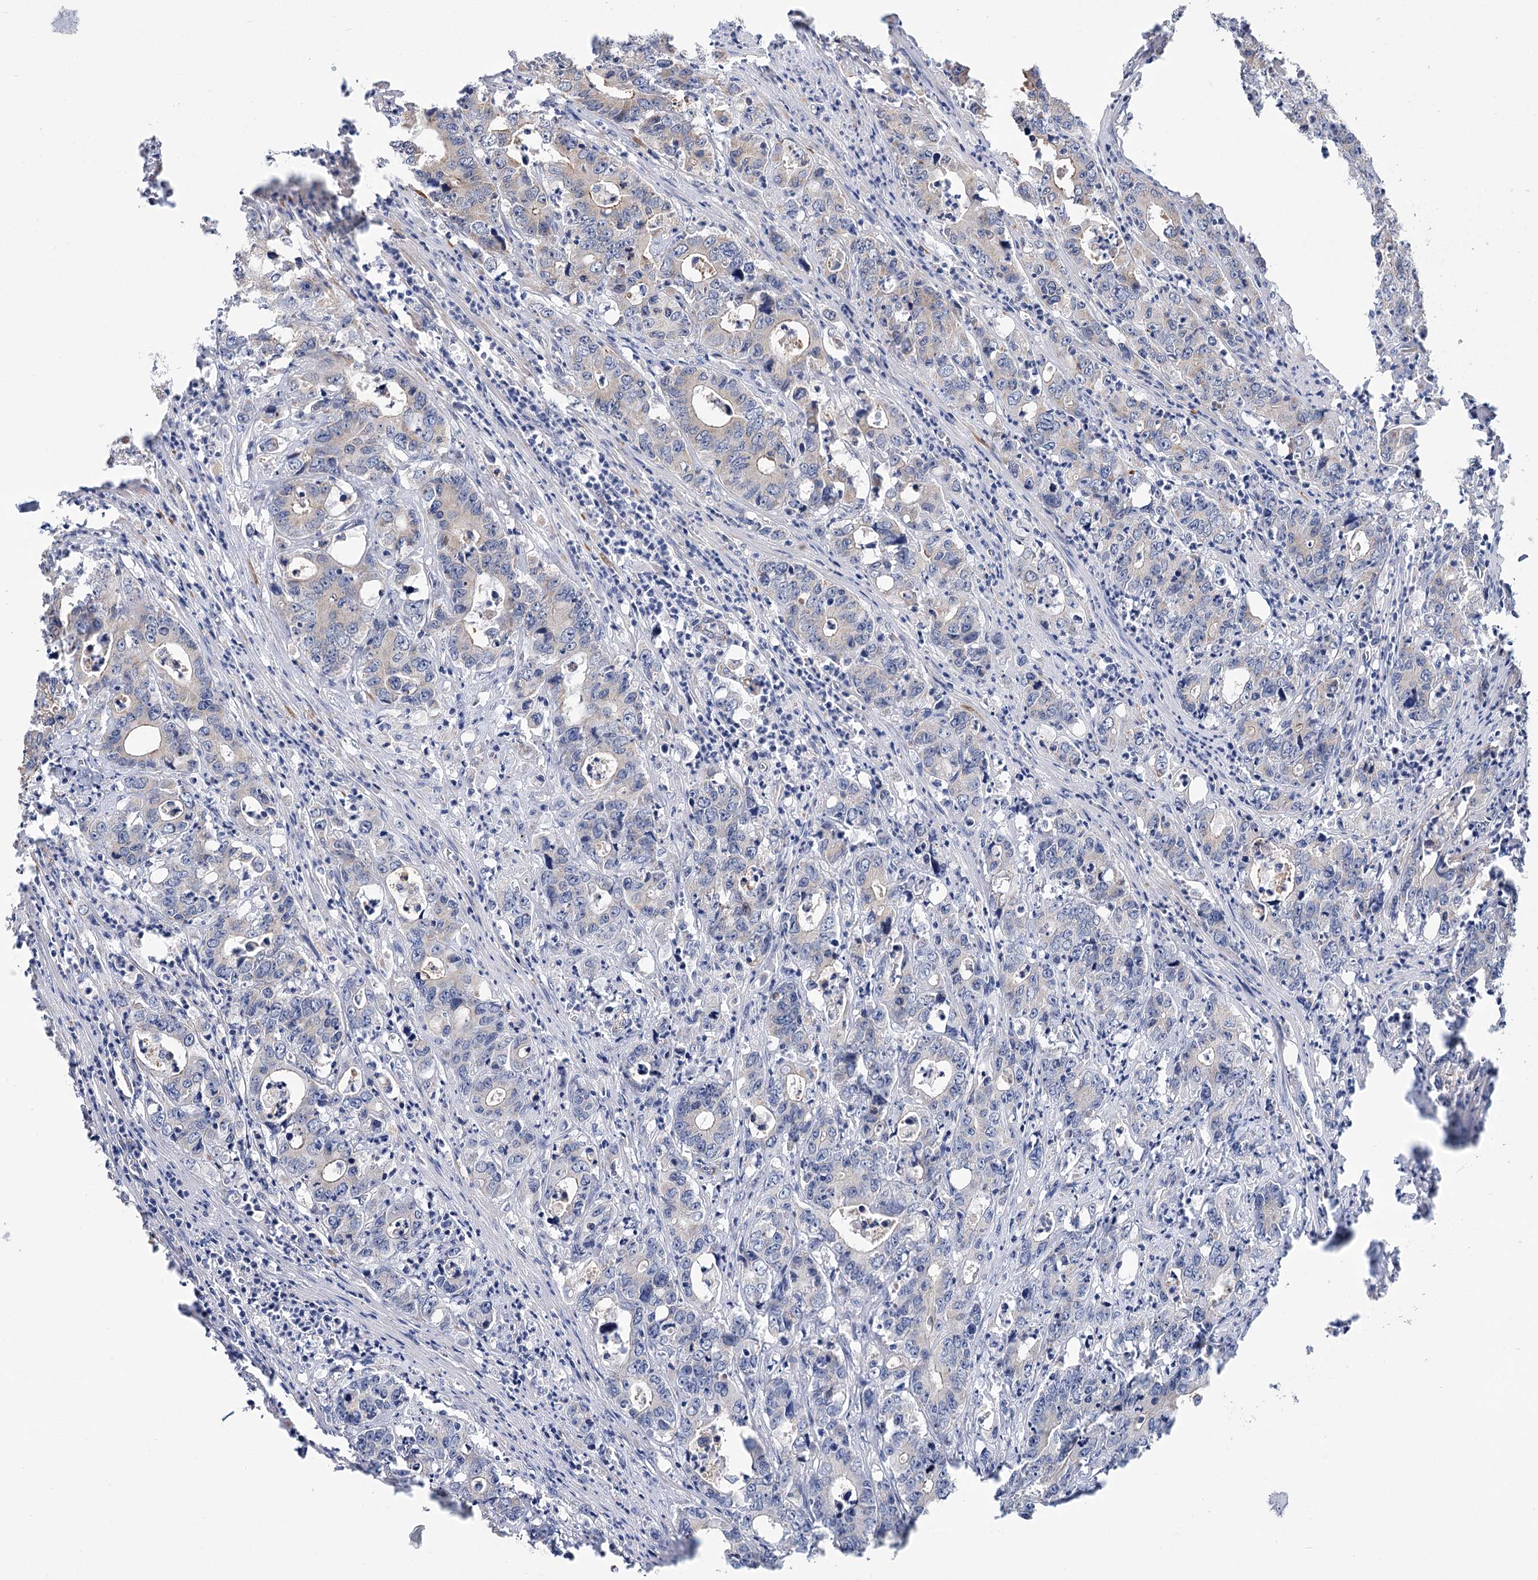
{"staining": {"intensity": "negative", "quantity": "none", "location": "none"}, "tissue": "colorectal cancer", "cell_type": "Tumor cells", "image_type": "cancer", "snomed": [{"axis": "morphology", "description": "Adenocarcinoma, NOS"}, {"axis": "topography", "description": "Colon"}], "caption": "DAB immunohistochemical staining of colorectal cancer (adenocarcinoma) exhibits no significant expression in tumor cells.", "gene": "ECHDC3", "patient": {"sex": "female", "age": 75}}